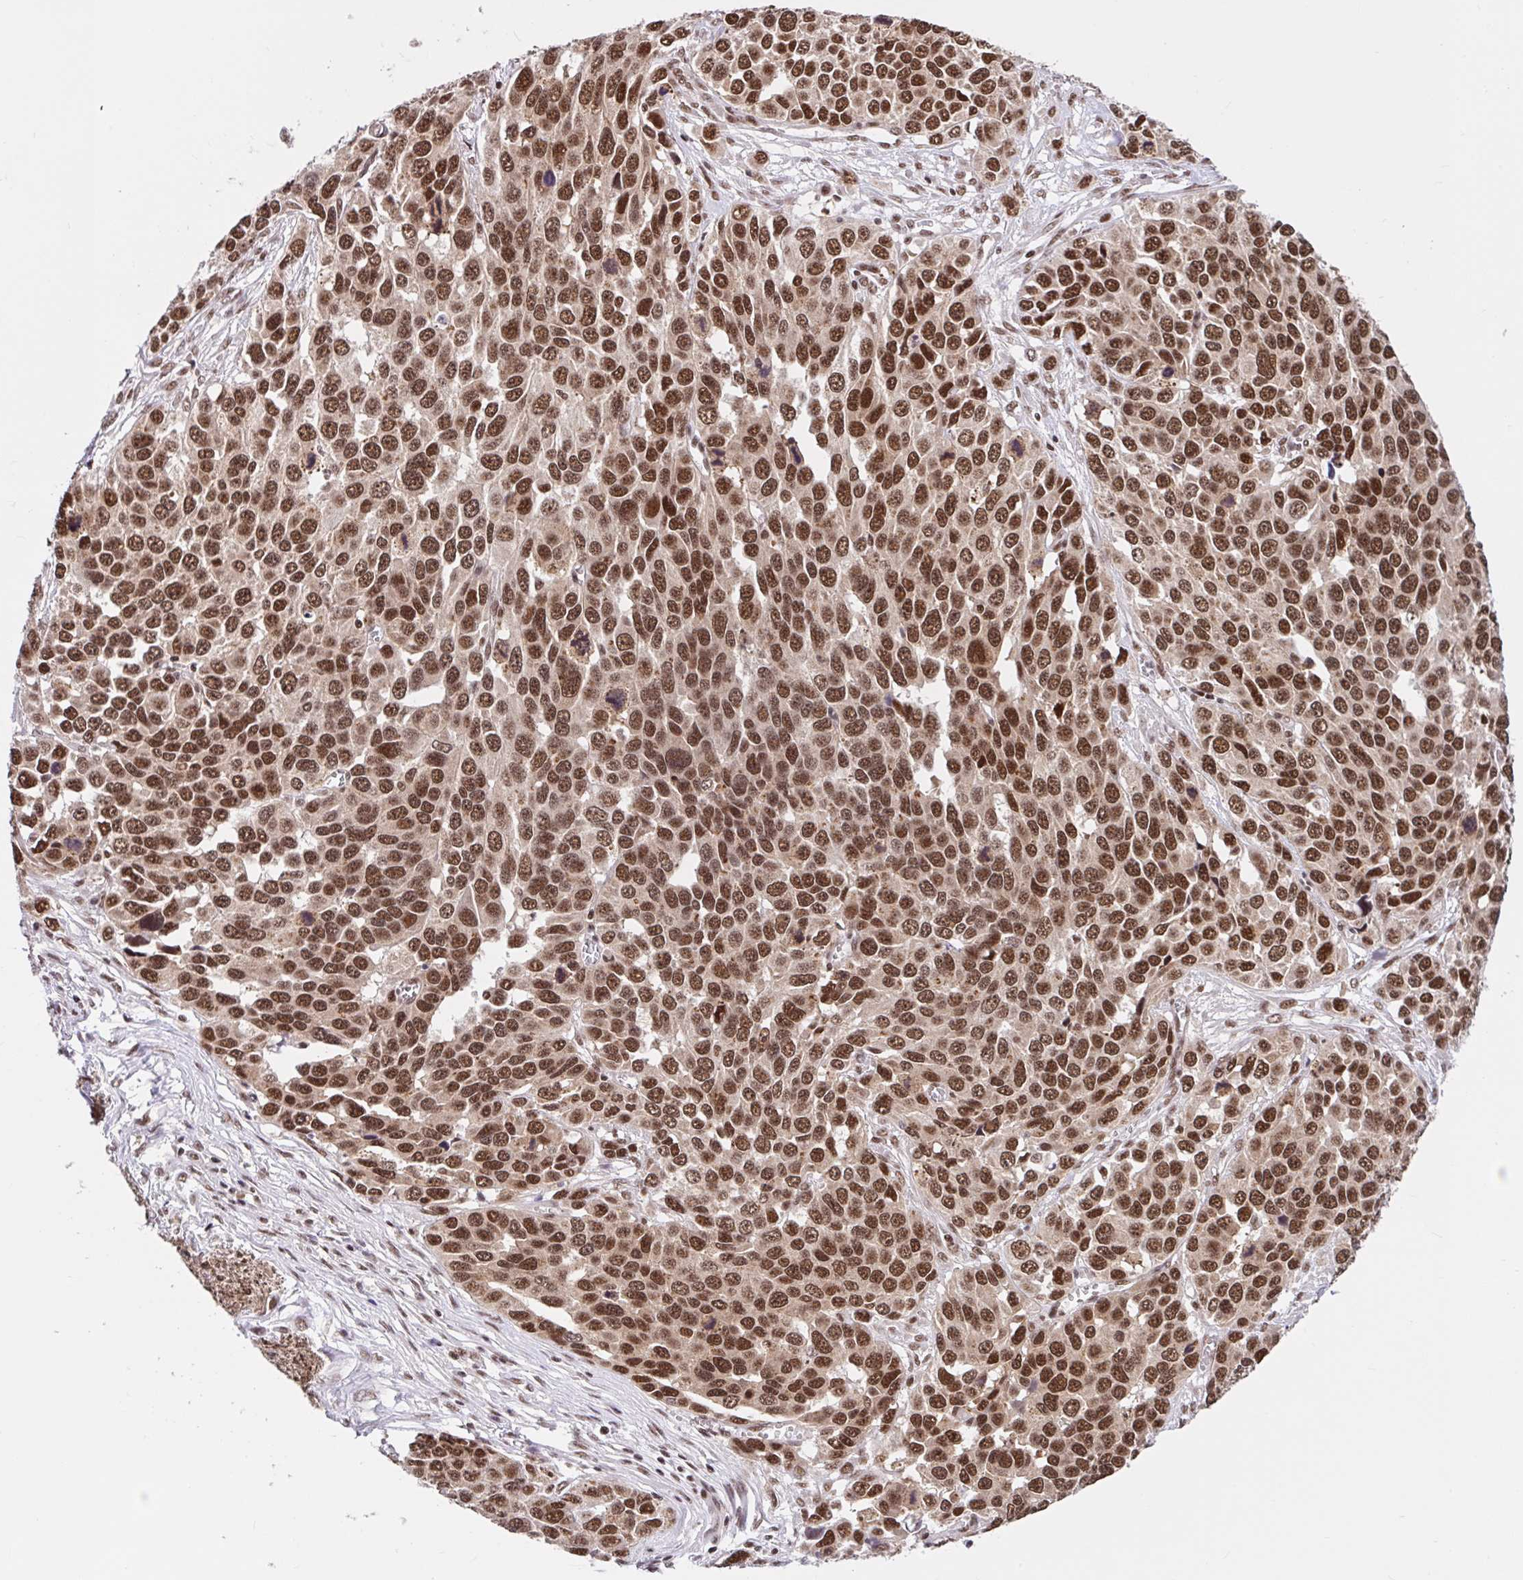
{"staining": {"intensity": "moderate", "quantity": ">75%", "location": "nuclear"}, "tissue": "ovarian cancer", "cell_type": "Tumor cells", "image_type": "cancer", "snomed": [{"axis": "morphology", "description": "Cystadenocarcinoma, serous, NOS"}, {"axis": "topography", "description": "Ovary"}], "caption": "Immunohistochemistry (IHC) image of neoplastic tissue: ovarian cancer (serous cystadenocarcinoma) stained using IHC reveals medium levels of moderate protein expression localized specifically in the nuclear of tumor cells, appearing as a nuclear brown color.", "gene": "CCDC12", "patient": {"sex": "female", "age": 76}}